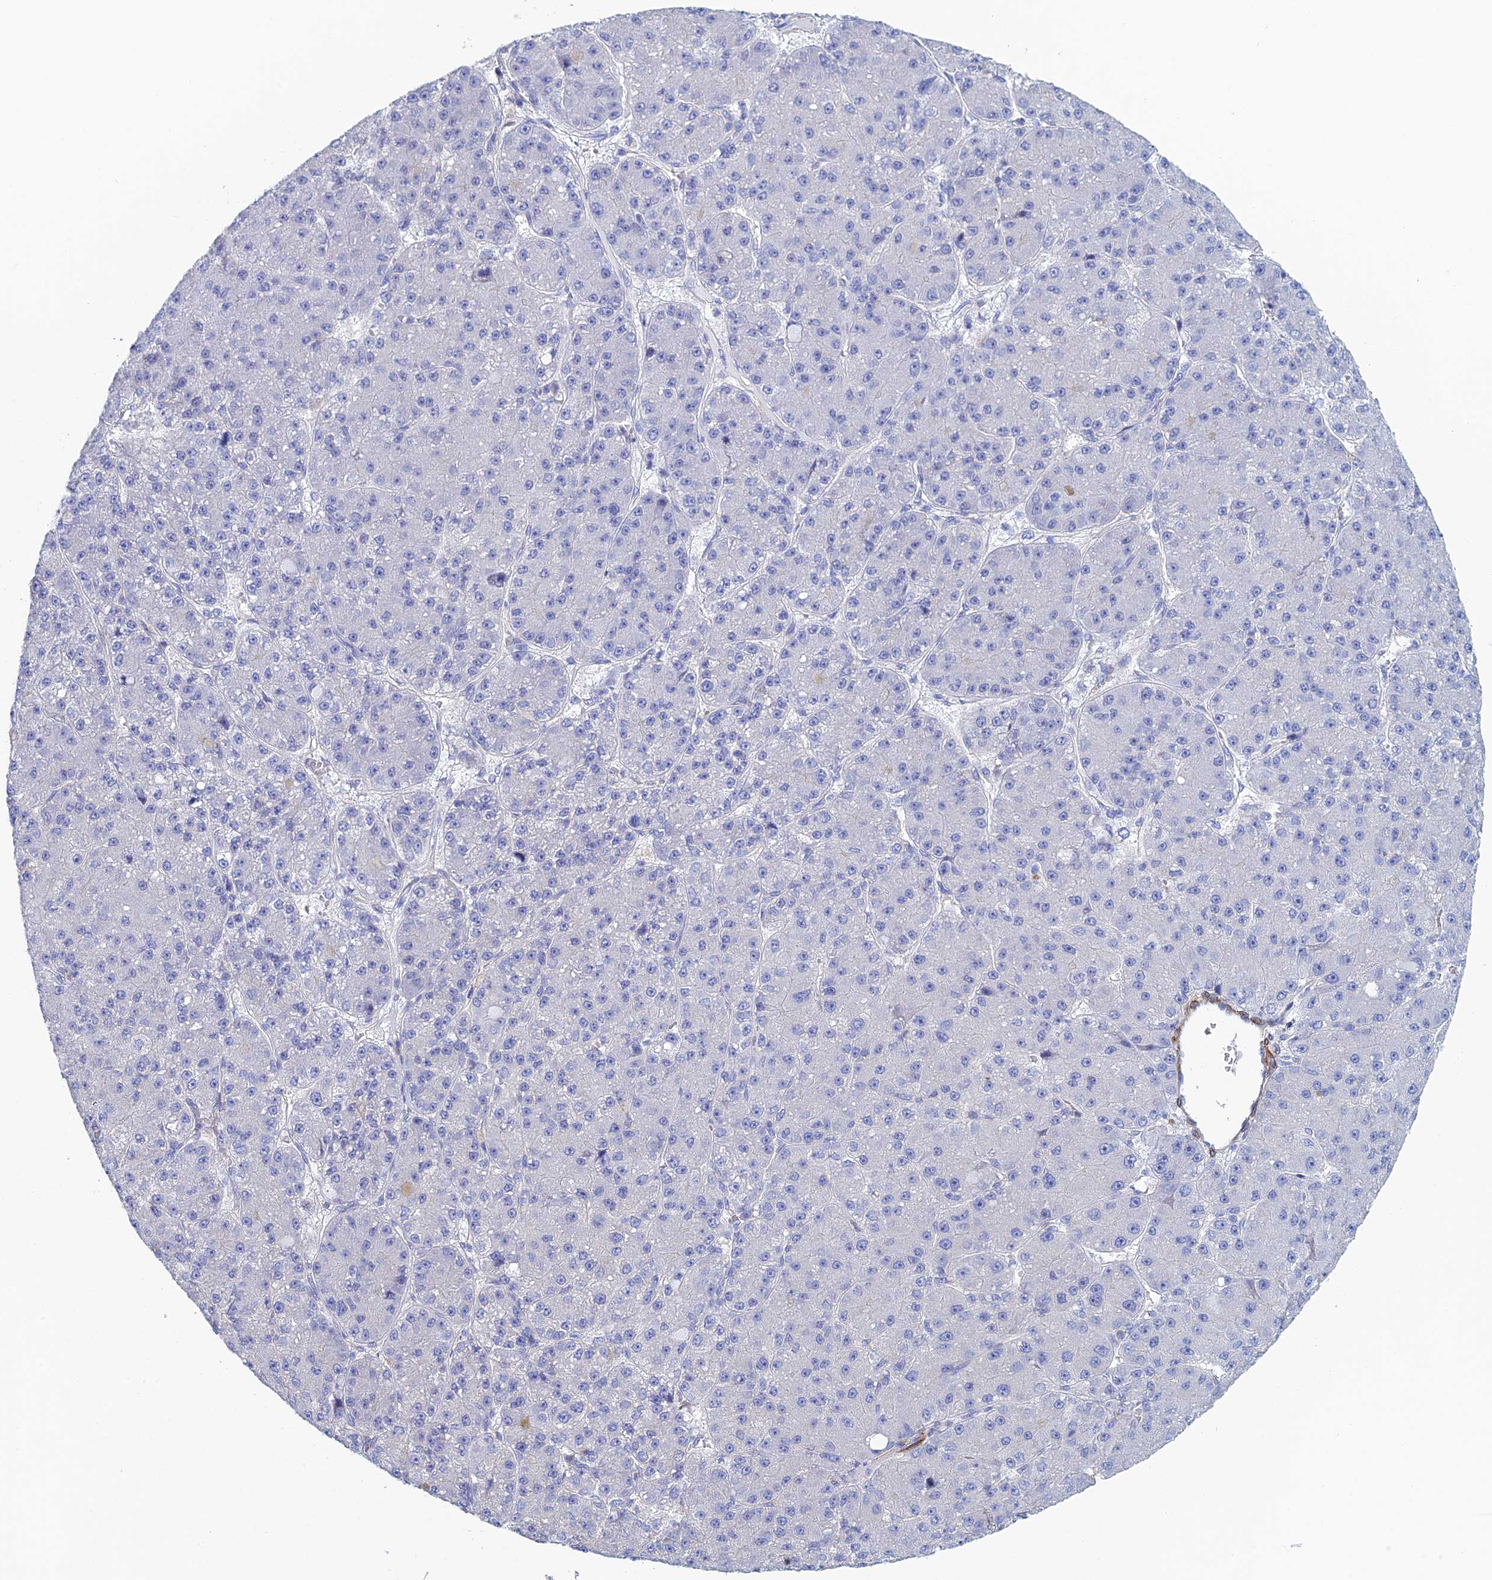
{"staining": {"intensity": "negative", "quantity": "none", "location": "none"}, "tissue": "liver cancer", "cell_type": "Tumor cells", "image_type": "cancer", "snomed": [{"axis": "morphology", "description": "Carcinoma, Hepatocellular, NOS"}, {"axis": "topography", "description": "Liver"}], "caption": "Tumor cells show no significant staining in liver cancer.", "gene": "PCDHA8", "patient": {"sex": "male", "age": 67}}